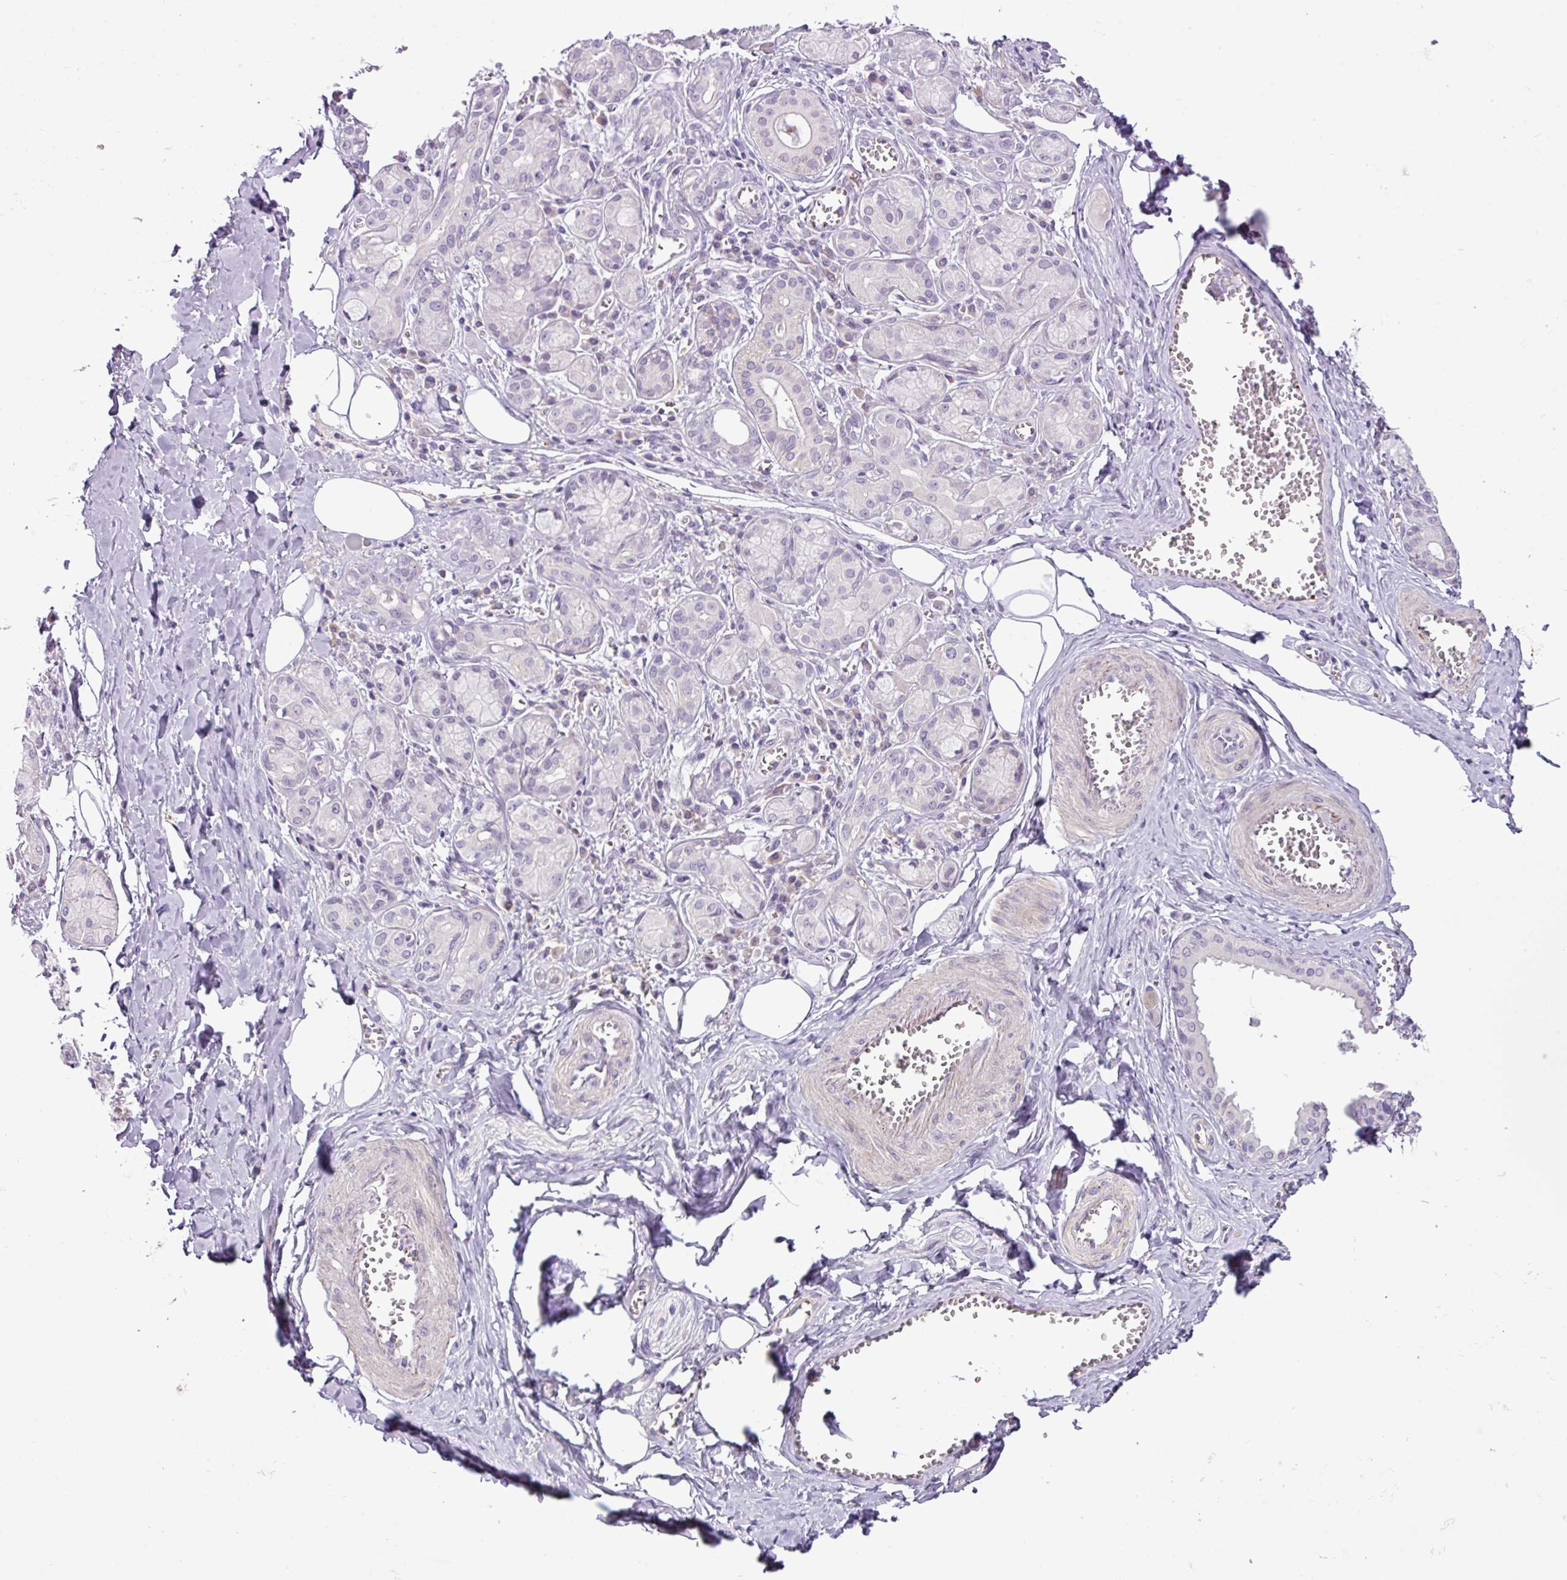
{"staining": {"intensity": "negative", "quantity": "none", "location": "none"}, "tissue": "salivary gland", "cell_type": "Glandular cells", "image_type": "normal", "snomed": [{"axis": "morphology", "description": "Normal tissue, NOS"}, {"axis": "topography", "description": "Salivary gland"}], "caption": "Immunohistochemistry micrograph of benign human salivary gland stained for a protein (brown), which reveals no staining in glandular cells.", "gene": "DNAJB13", "patient": {"sex": "male", "age": 74}}